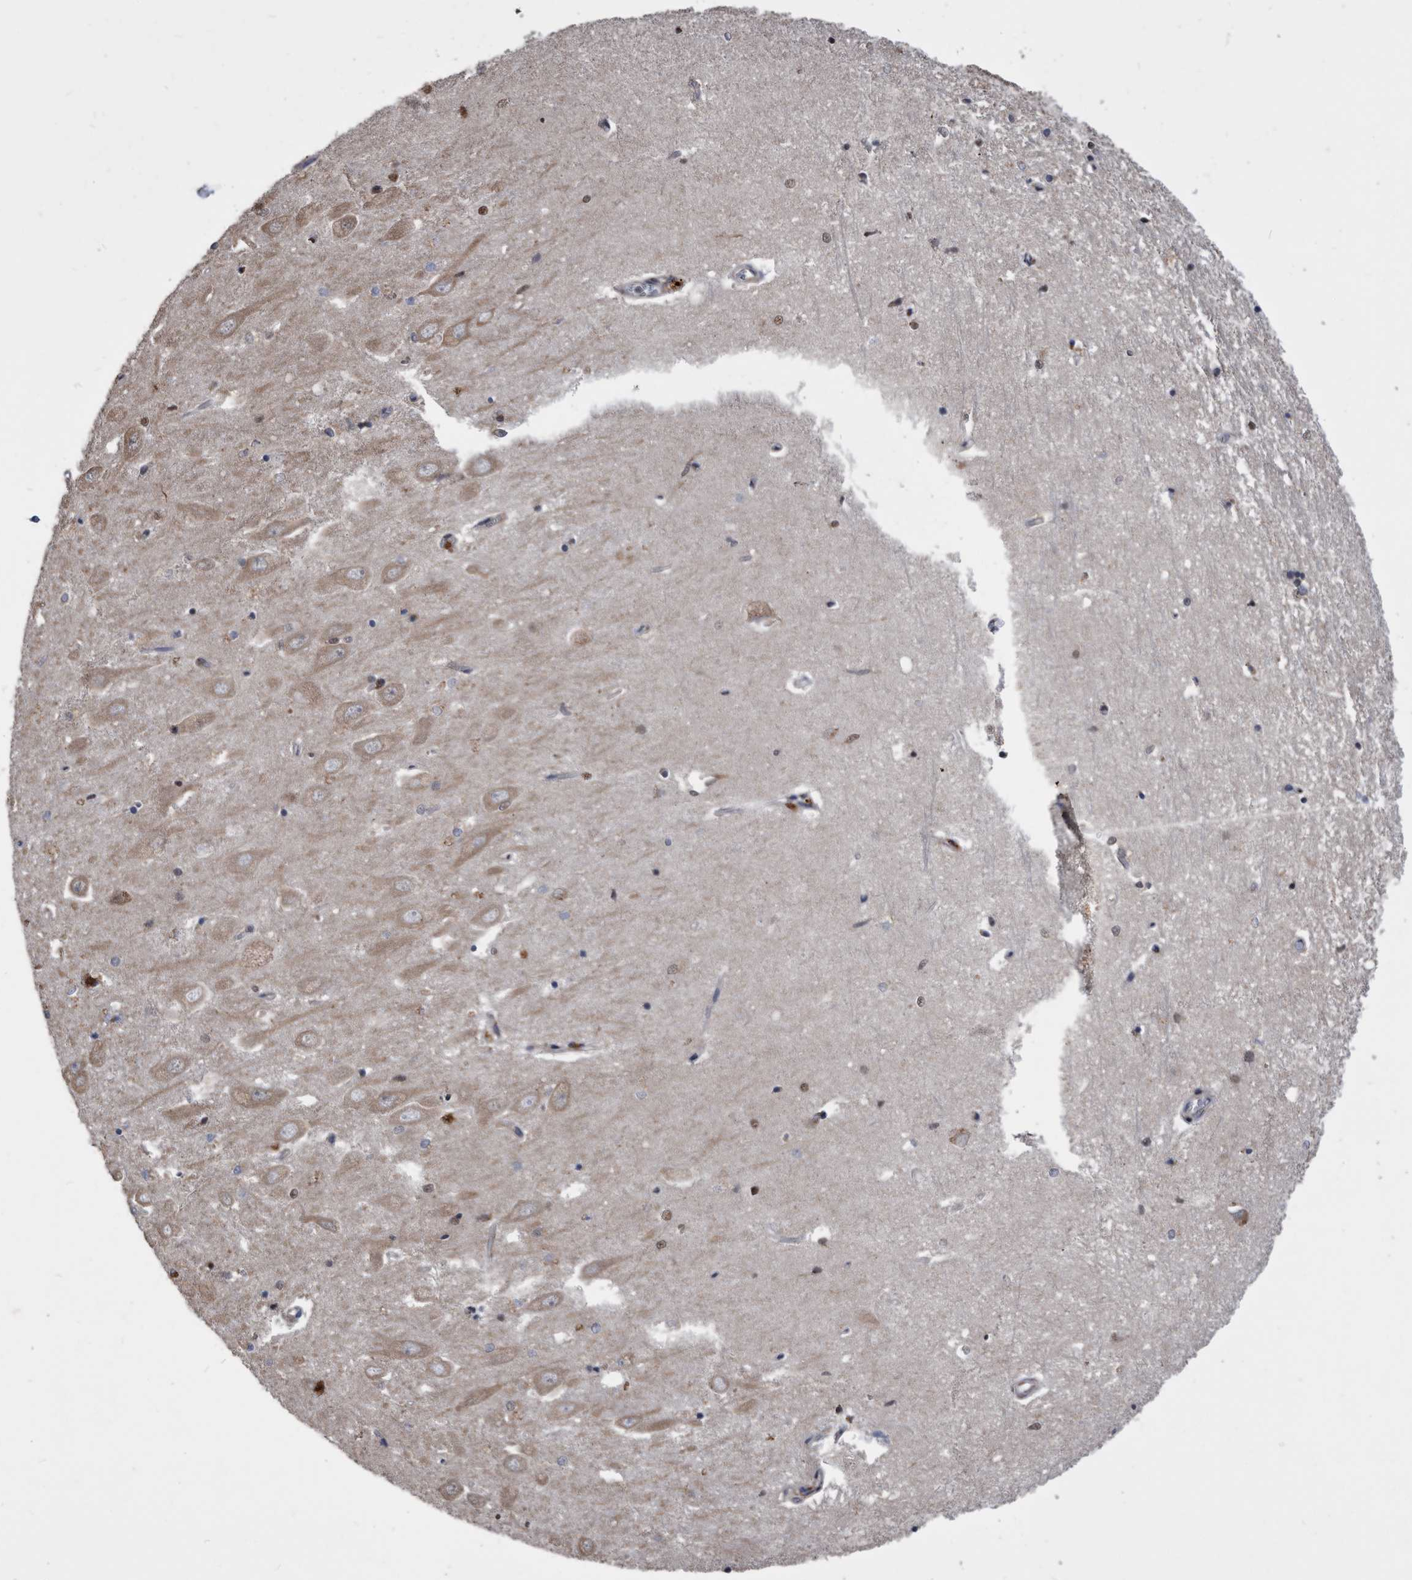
{"staining": {"intensity": "weak", "quantity": "<25%", "location": "cytoplasmic/membranous"}, "tissue": "hippocampus", "cell_type": "Glial cells", "image_type": "normal", "snomed": [{"axis": "morphology", "description": "Normal tissue, NOS"}, {"axis": "topography", "description": "Hippocampus"}], "caption": "A photomicrograph of human hippocampus is negative for staining in glial cells.", "gene": "NRBP1", "patient": {"sex": "female", "age": 64}}